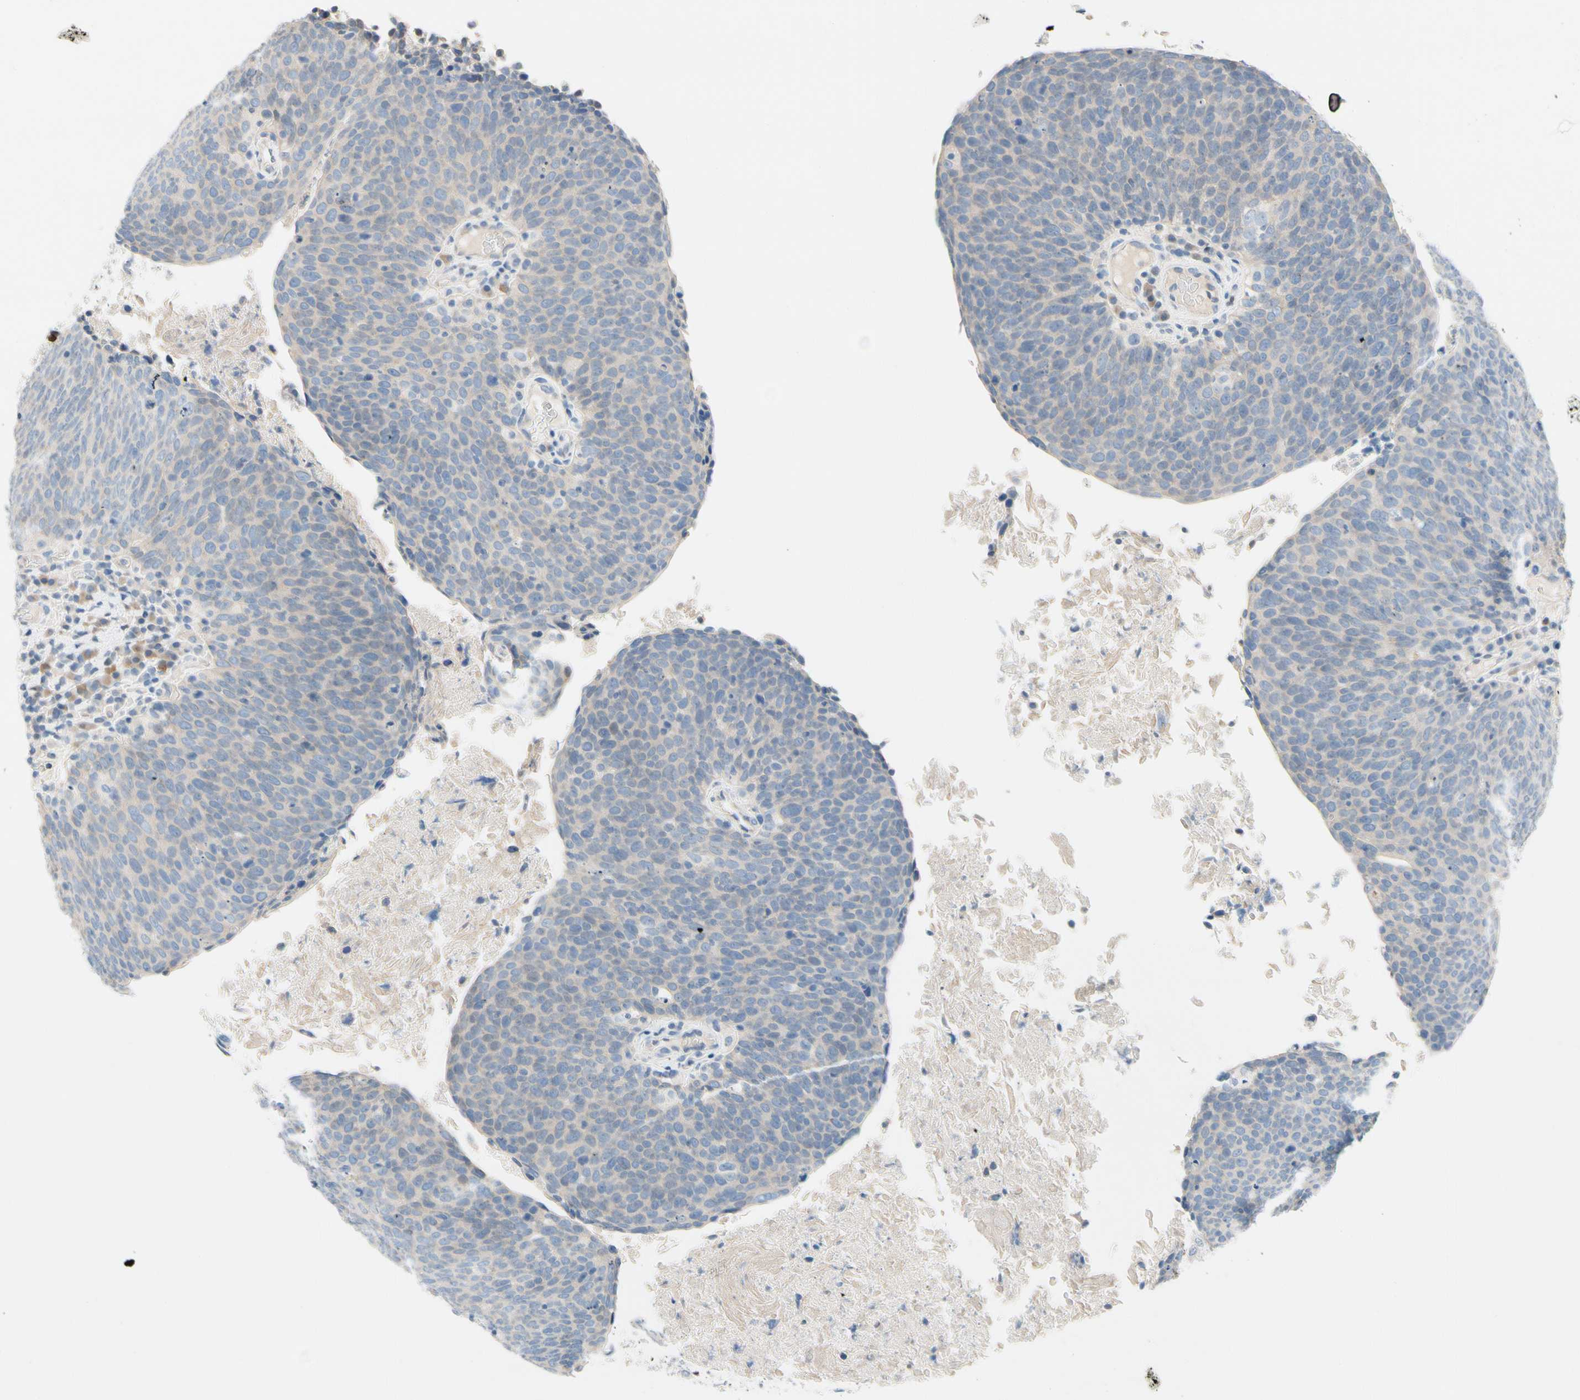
{"staining": {"intensity": "weak", "quantity": "<25%", "location": "cytoplasmic/membranous"}, "tissue": "head and neck cancer", "cell_type": "Tumor cells", "image_type": "cancer", "snomed": [{"axis": "morphology", "description": "Squamous cell carcinoma, NOS"}, {"axis": "morphology", "description": "Squamous cell carcinoma, metastatic, NOS"}, {"axis": "topography", "description": "Lymph node"}, {"axis": "topography", "description": "Head-Neck"}], "caption": "The image displays no staining of tumor cells in head and neck cancer (squamous cell carcinoma). The staining was performed using DAB (3,3'-diaminobenzidine) to visualize the protein expression in brown, while the nuclei were stained in blue with hematoxylin (Magnification: 20x).", "gene": "ZNF132", "patient": {"sex": "male", "age": 62}}